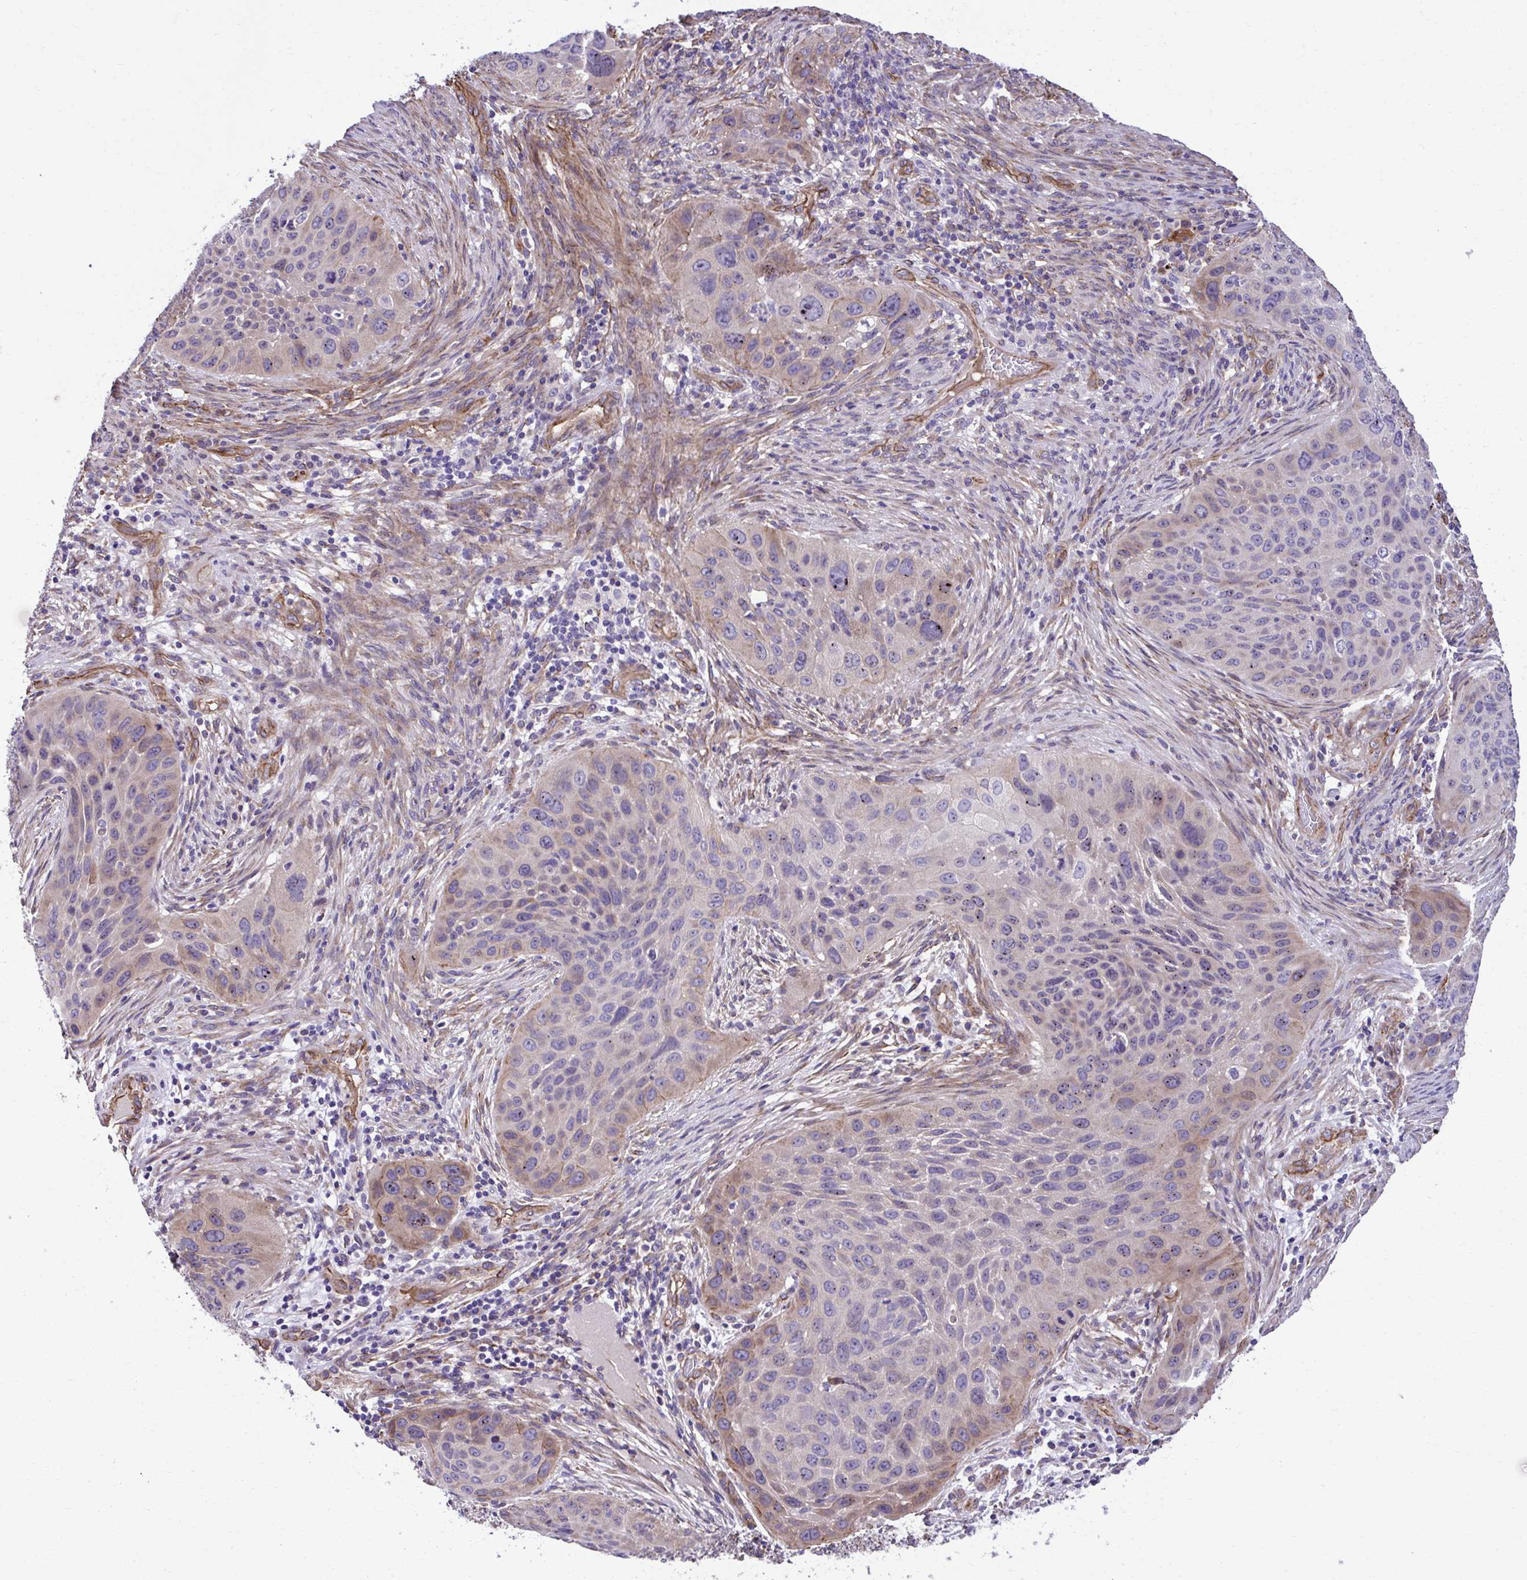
{"staining": {"intensity": "moderate", "quantity": "<25%", "location": "cytoplasmic/membranous,nuclear"}, "tissue": "lung cancer", "cell_type": "Tumor cells", "image_type": "cancer", "snomed": [{"axis": "morphology", "description": "Squamous cell carcinoma, NOS"}, {"axis": "topography", "description": "Lung"}], "caption": "The immunohistochemical stain shows moderate cytoplasmic/membranous and nuclear positivity in tumor cells of squamous cell carcinoma (lung) tissue. The staining is performed using DAB brown chromogen to label protein expression. The nuclei are counter-stained blue using hematoxylin.", "gene": "TRIM52", "patient": {"sex": "male", "age": 63}}